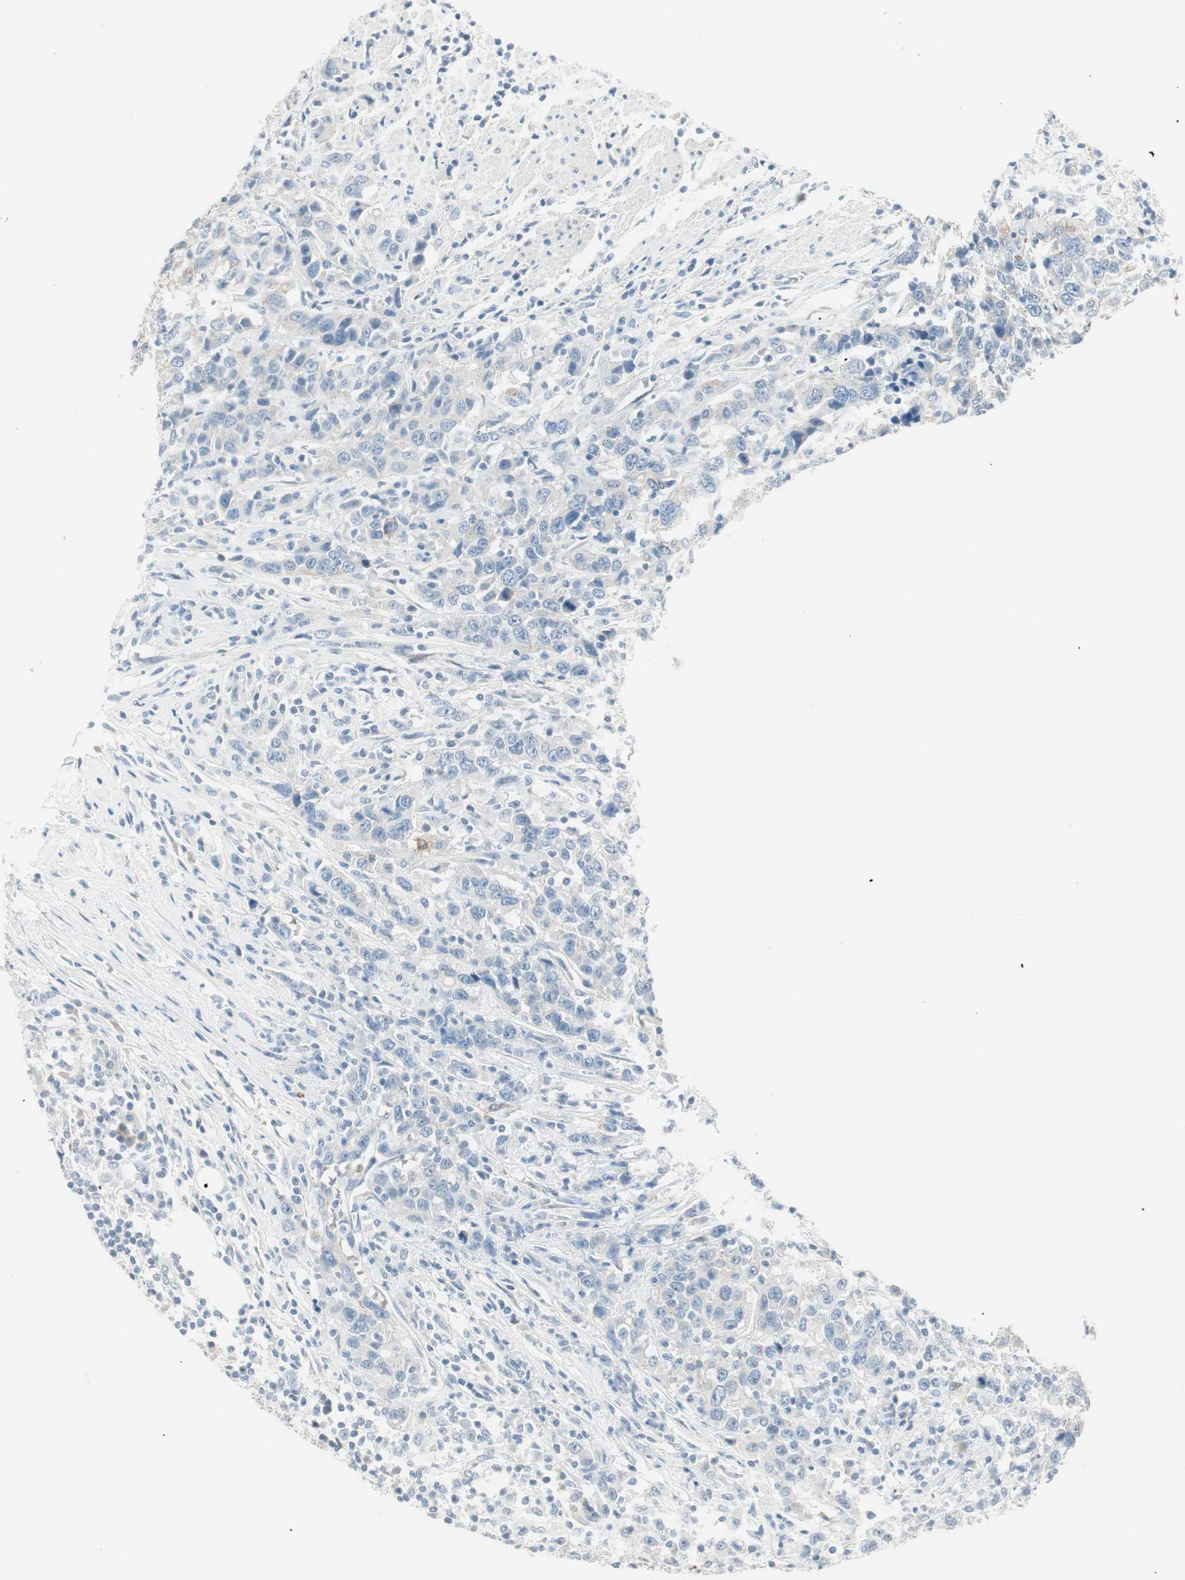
{"staining": {"intensity": "negative", "quantity": "none", "location": "none"}, "tissue": "urothelial cancer", "cell_type": "Tumor cells", "image_type": "cancer", "snomed": [{"axis": "morphology", "description": "Urothelial carcinoma, High grade"}, {"axis": "topography", "description": "Urinary bladder"}], "caption": "Tumor cells are negative for brown protein staining in urothelial cancer. Brightfield microscopy of immunohistochemistry stained with DAB (3,3'-diaminobenzidine) (brown) and hematoxylin (blue), captured at high magnification.", "gene": "GNAO1", "patient": {"sex": "male", "age": 61}}